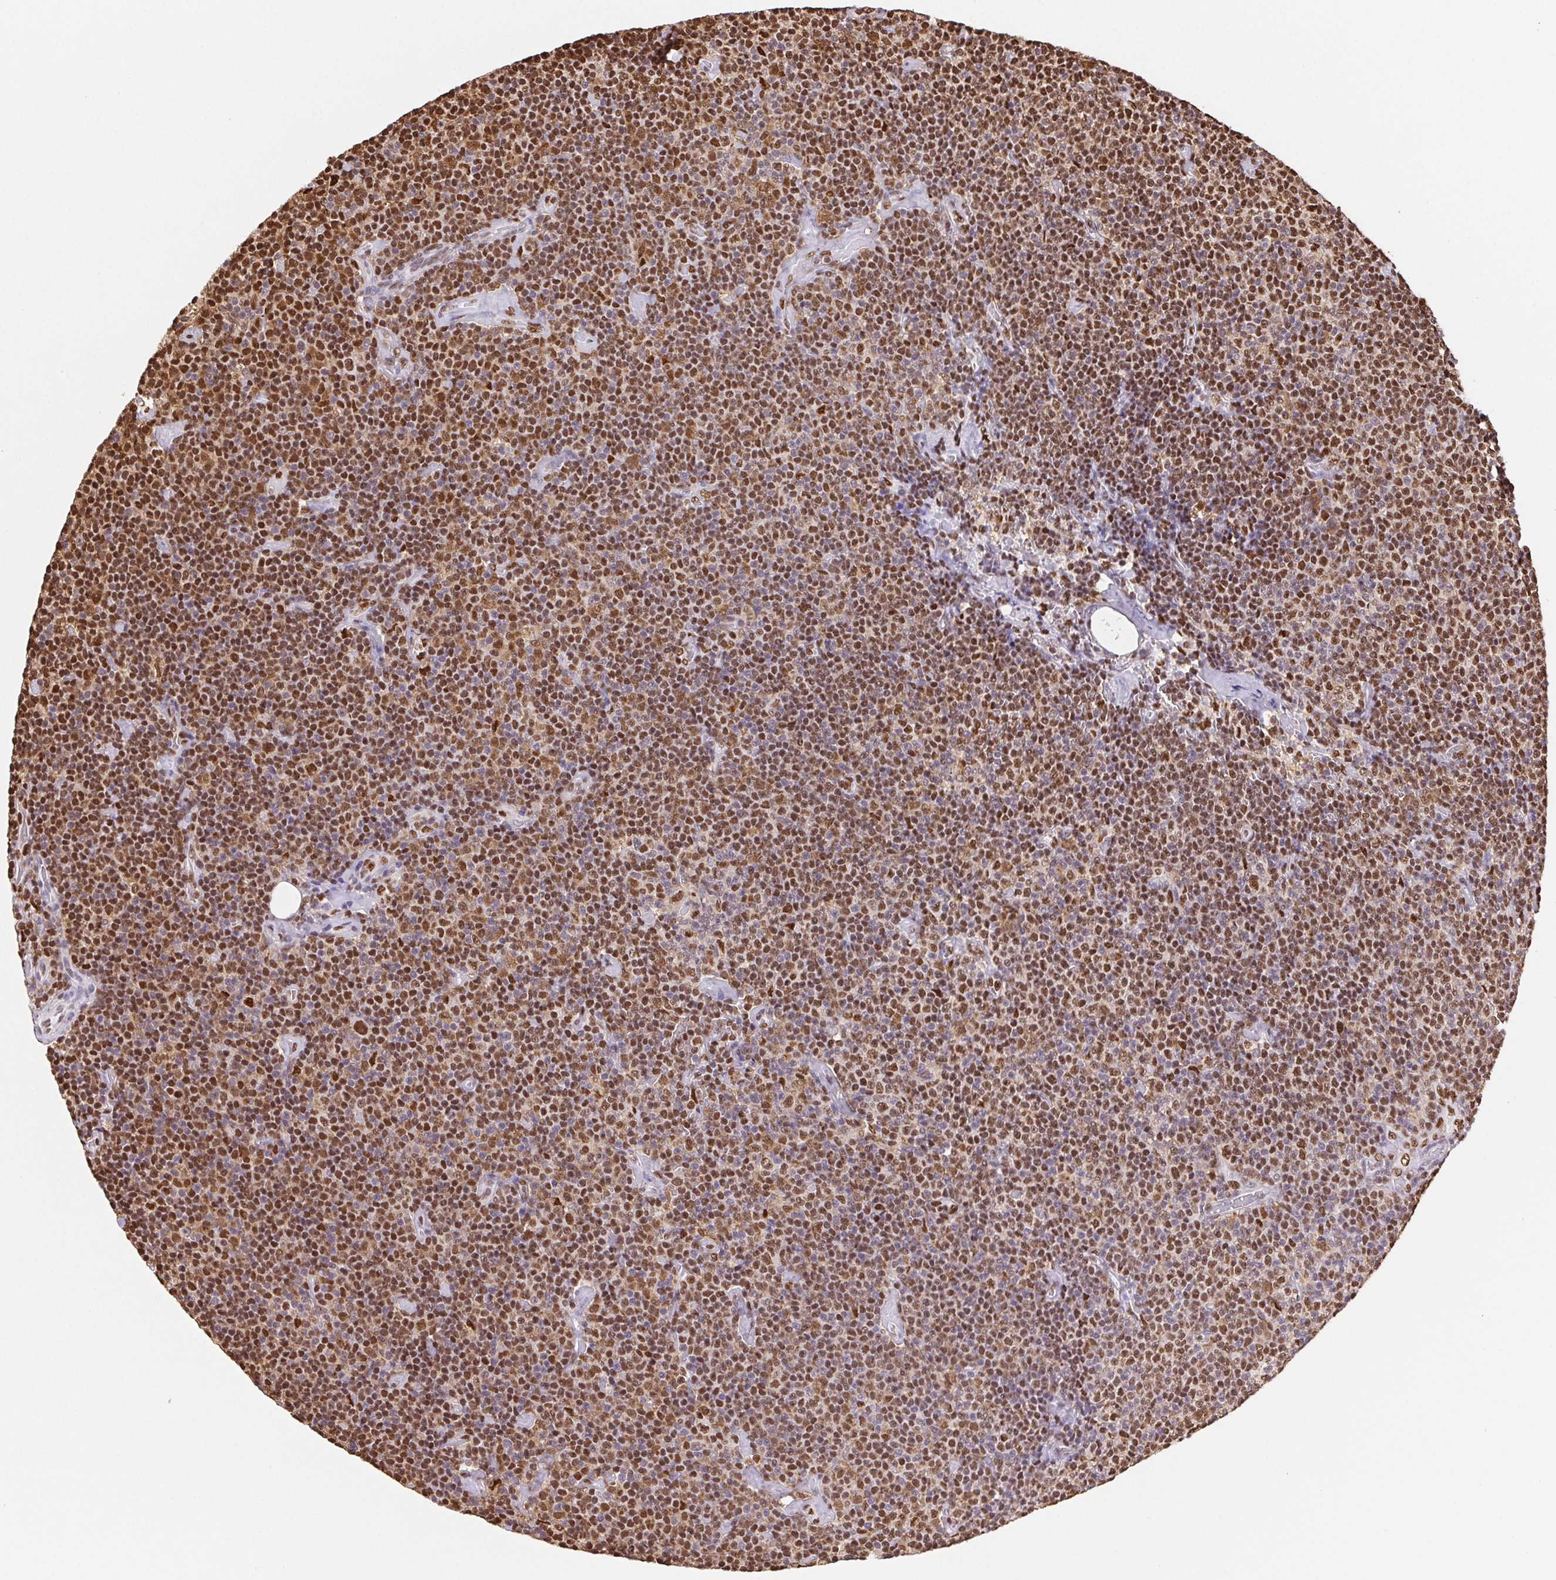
{"staining": {"intensity": "moderate", "quantity": ">75%", "location": "nuclear"}, "tissue": "lymphoma", "cell_type": "Tumor cells", "image_type": "cancer", "snomed": [{"axis": "morphology", "description": "Malignant lymphoma, non-Hodgkin's type, Low grade"}, {"axis": "topography", "description": "Lymph node"}], "caption": "About >75% of tumor cells in lymphoma reveal moderate nuclear protein positivity as visualized by brown immunohistochemical staining.", "gene": "SET", "patient": {"sex": "male", "age": 81}}